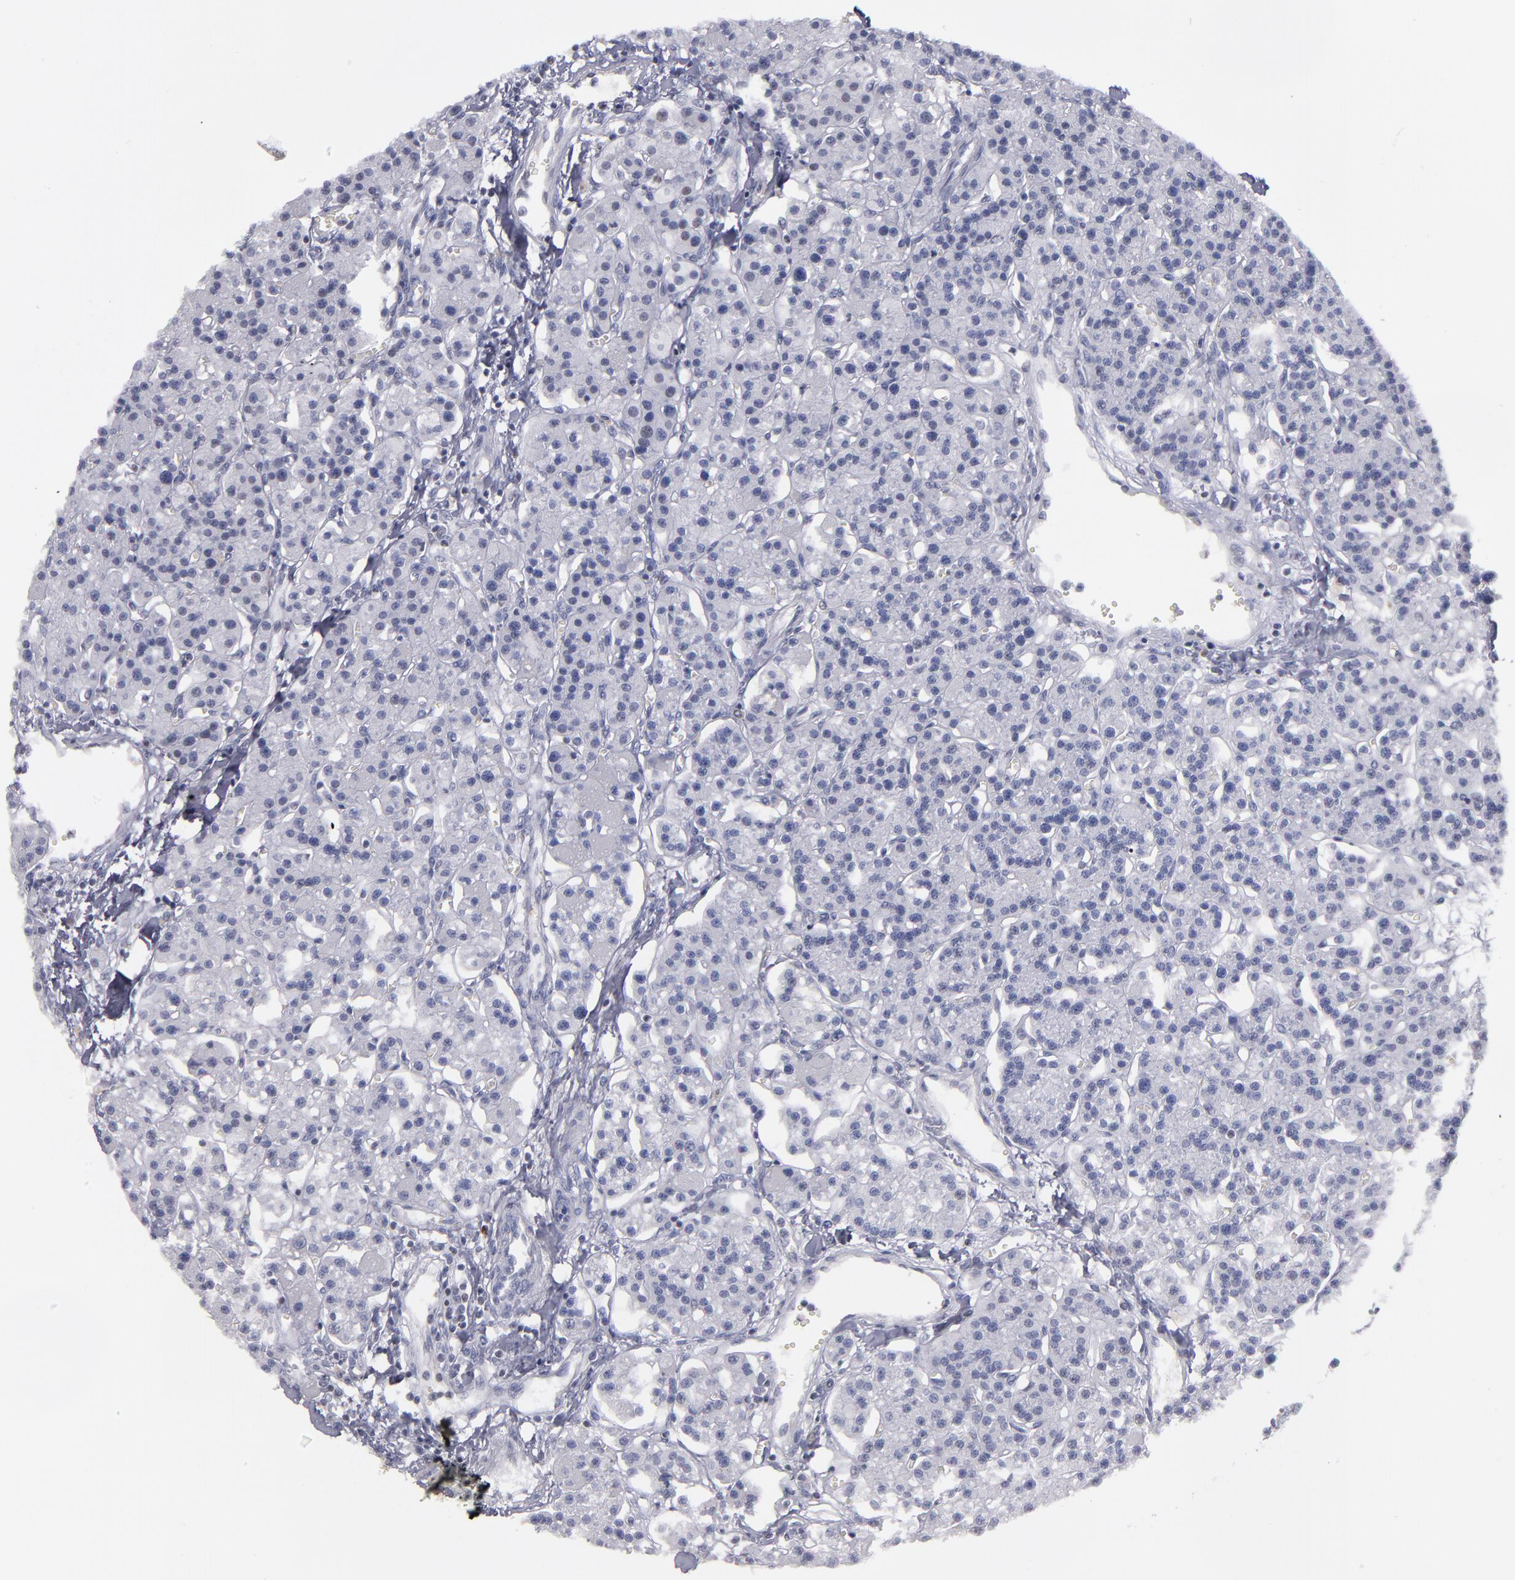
{"staining": {"intensity": "negative", "quantity": "none", "location": "none"}, "tissue": "parathyroid gland", "cell_type": "Glandular cells", "image_type": "normal", "snomed": [{"axis": "morphology", "description": "Normal tissue, NOS"}, {"axis": "topography", "description": "Parathyroid gland"}], "caption": "Immunohistochemistry of unremarkable parathyroid gland reveals no positivity in glandular cells.", "gene": "TERF2", "patient": {"sex": "female", "age": 58}}